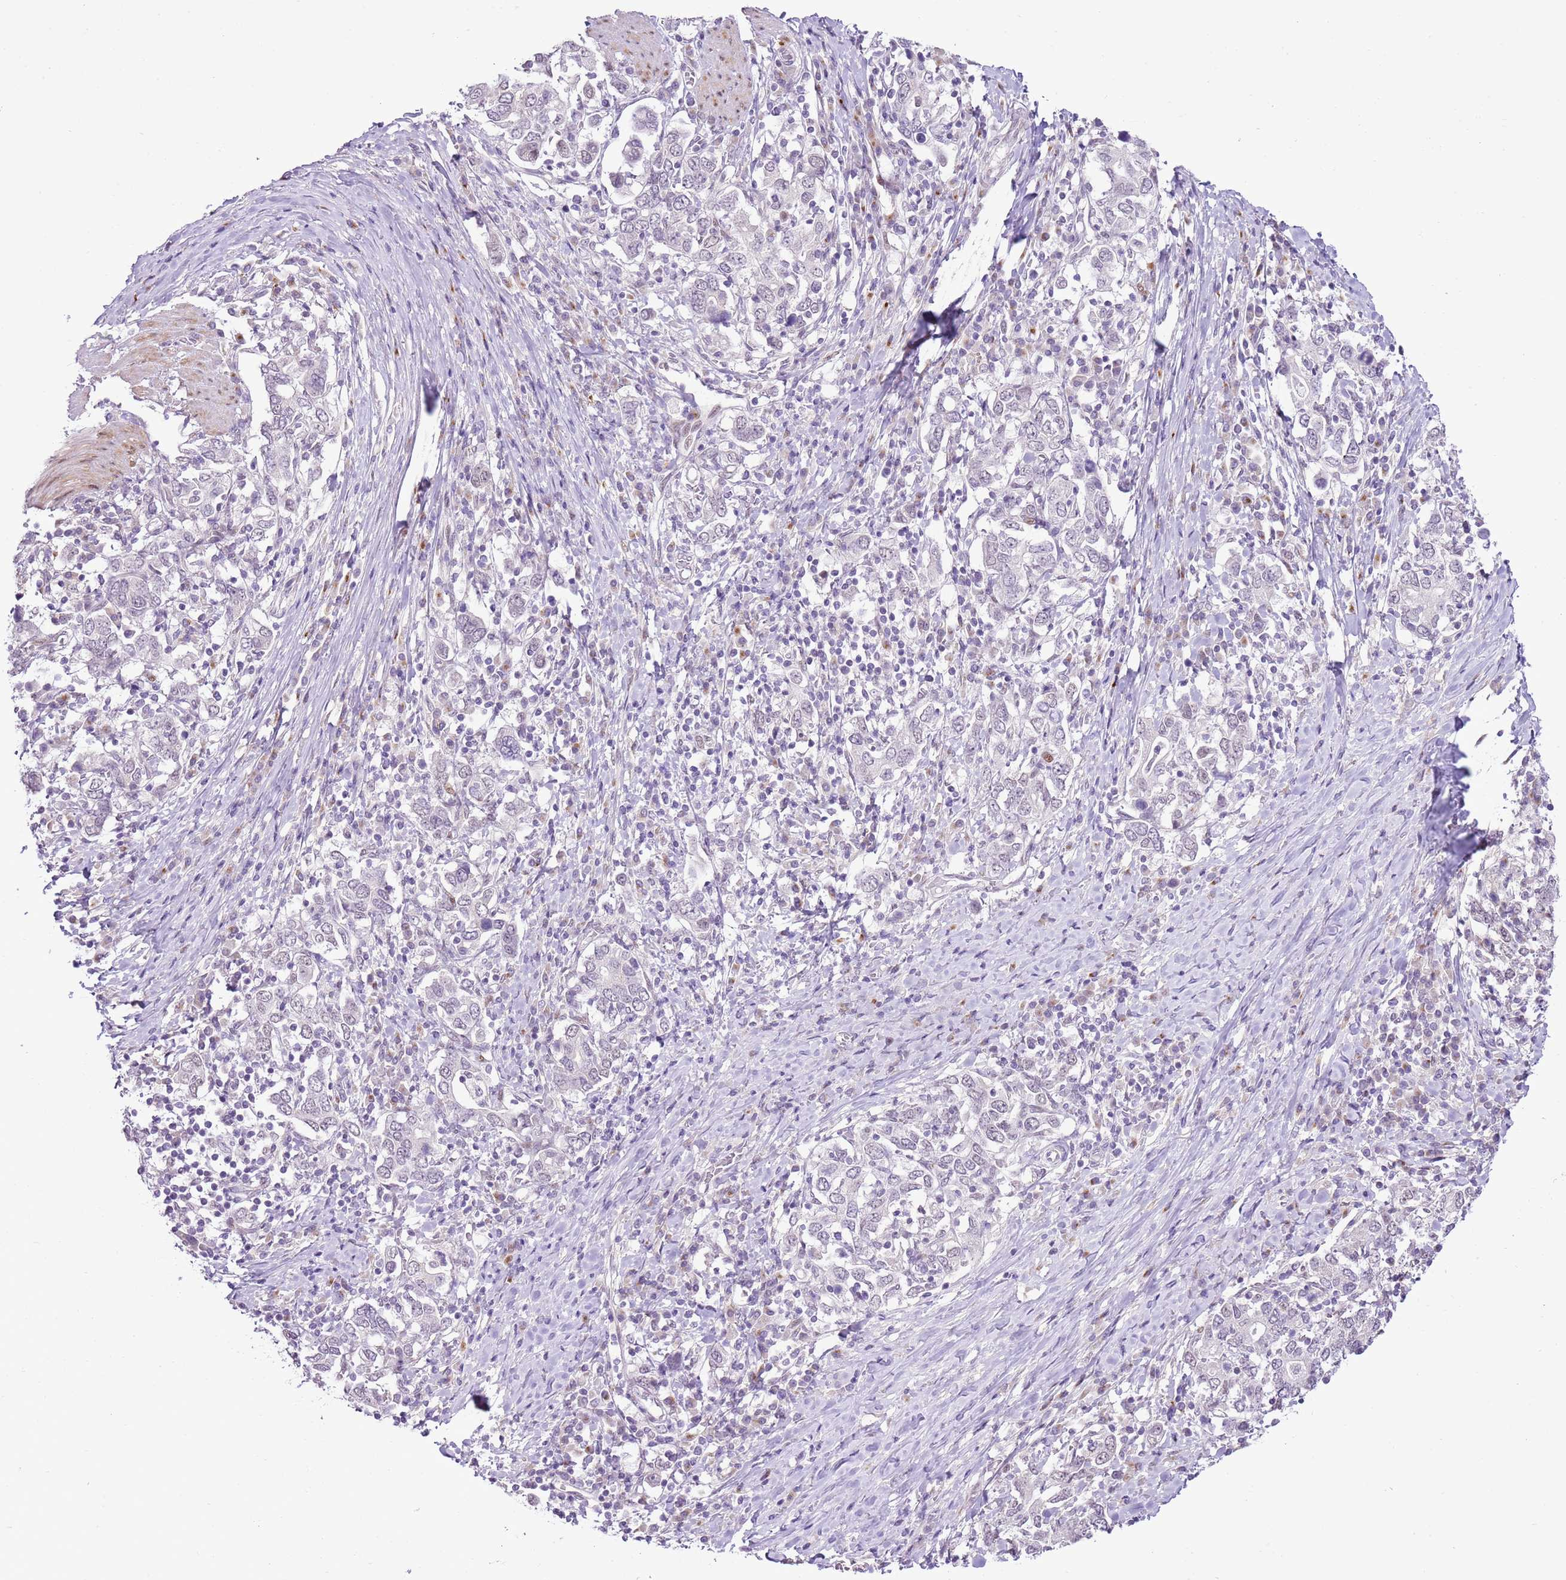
{"staining": {"intensity": "negative", "quantity": "none", "location": "none"}, "tissue": "stomach cancer", "cell_type": "Tumor cells", "image_type": "cancer", "snomed": [{"axis": "morphology", "description": "Adenocarcinoma, NOS"}, {"axis": "topography", "description": "Stomach, upper"}, {"axis": "topography", "description": "Stomach"}], "caption": "There is no significant positivity in tumor cells of adenocarcinoma (stomach).", "gene": "NACC2", "patient": {"sex": "male", "age": 62}}